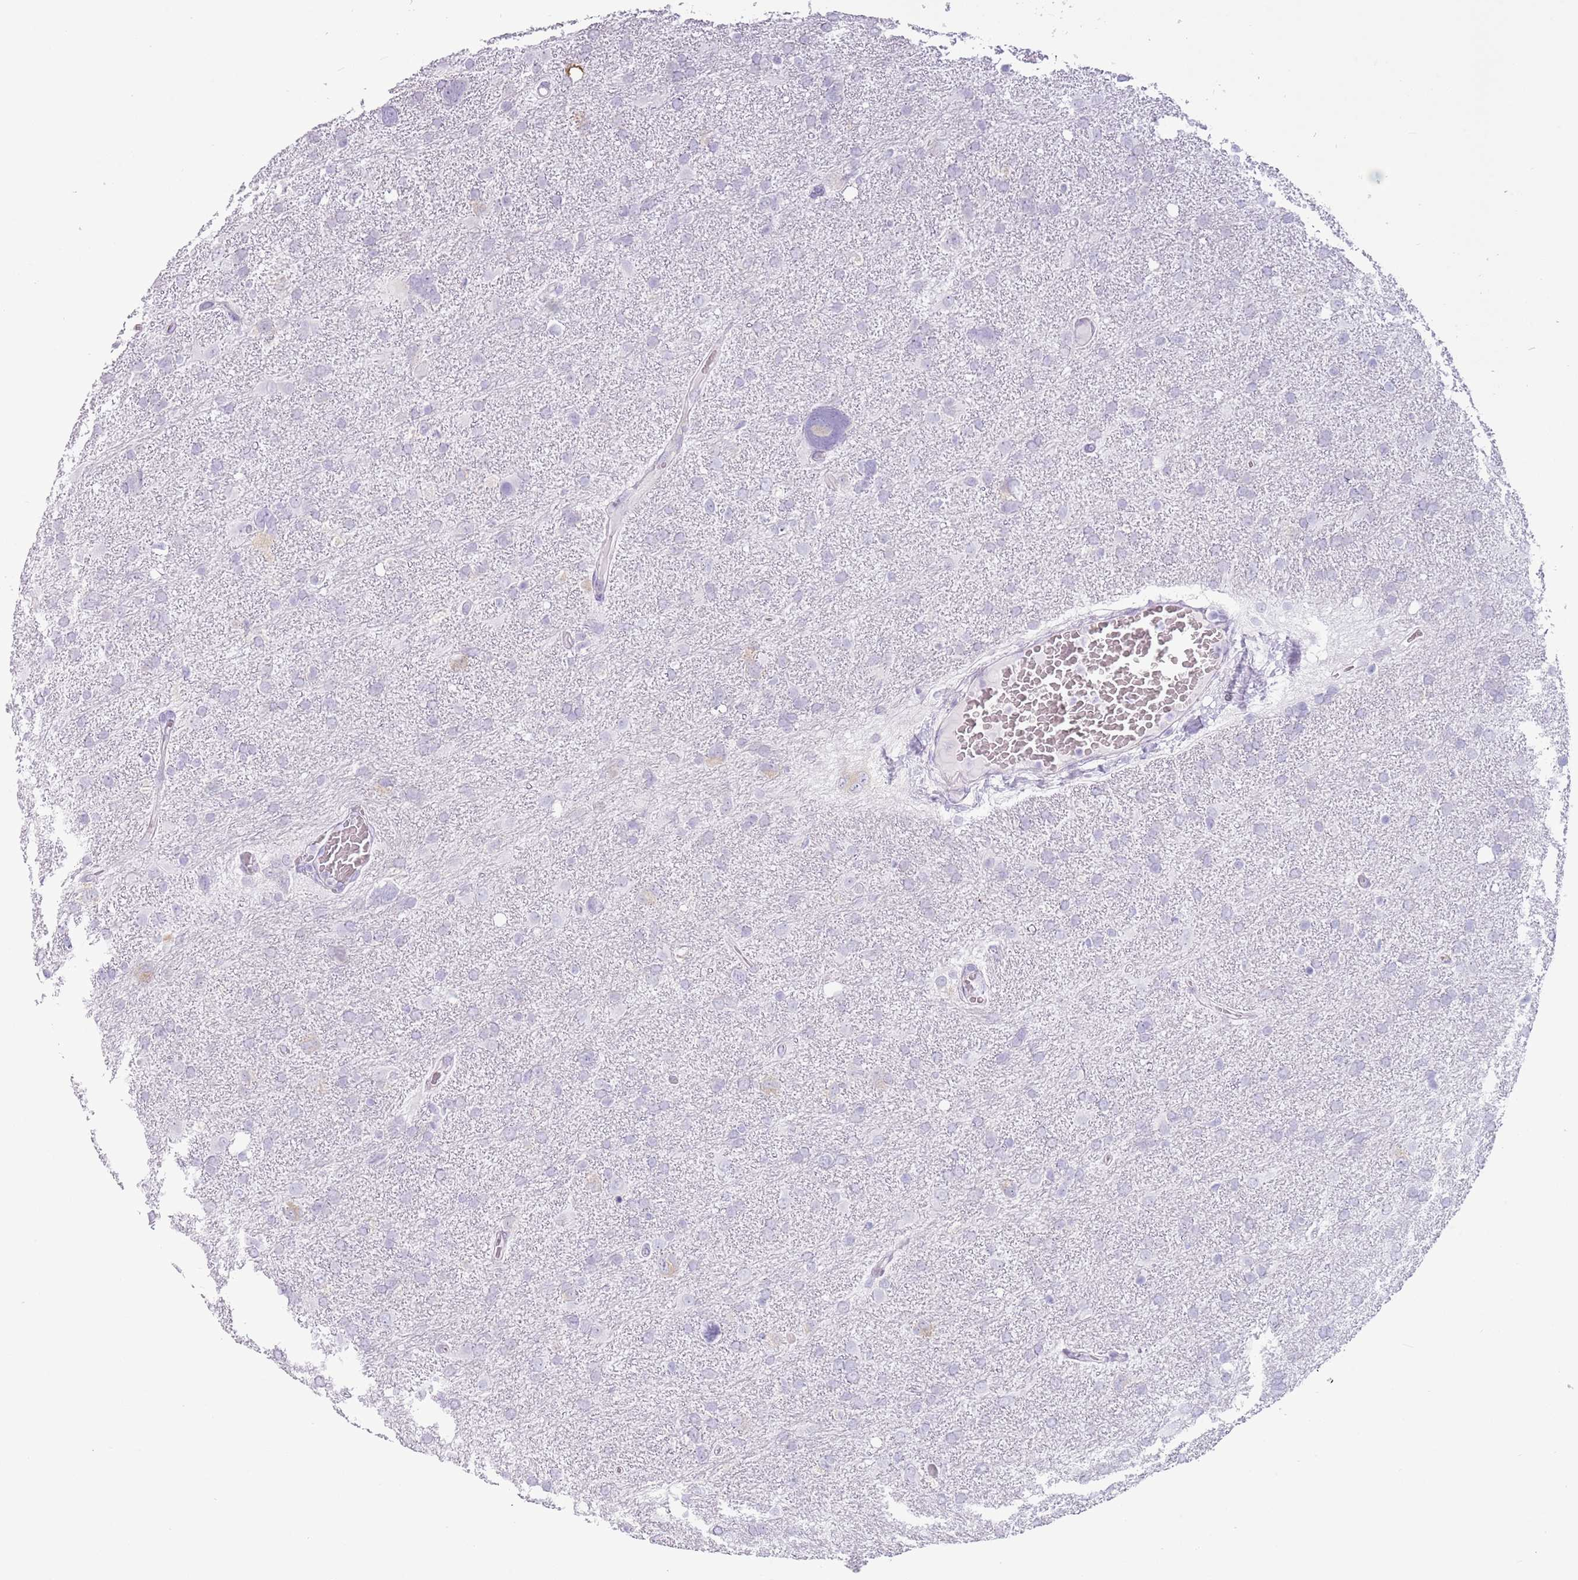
{"staining": {"intensity": "negative", "quantity": "none", "location": "none"}, "tissue": "glioma", "cell_type": "Tumor cells", "image_type": "cancer", "snomed": [{"axis": "morphology", "description": "Glioma, malignant, High grade"}, {"axis": "topography", "description": "Brain"}], "caption": "An IHC micrograph of malignant glioma (high-grade) is shown. There is no staining in tumor cells of malignant glioma (high-grade).", "gene": "HYOU1", "patient": {"sex": "male", "age": 61}}